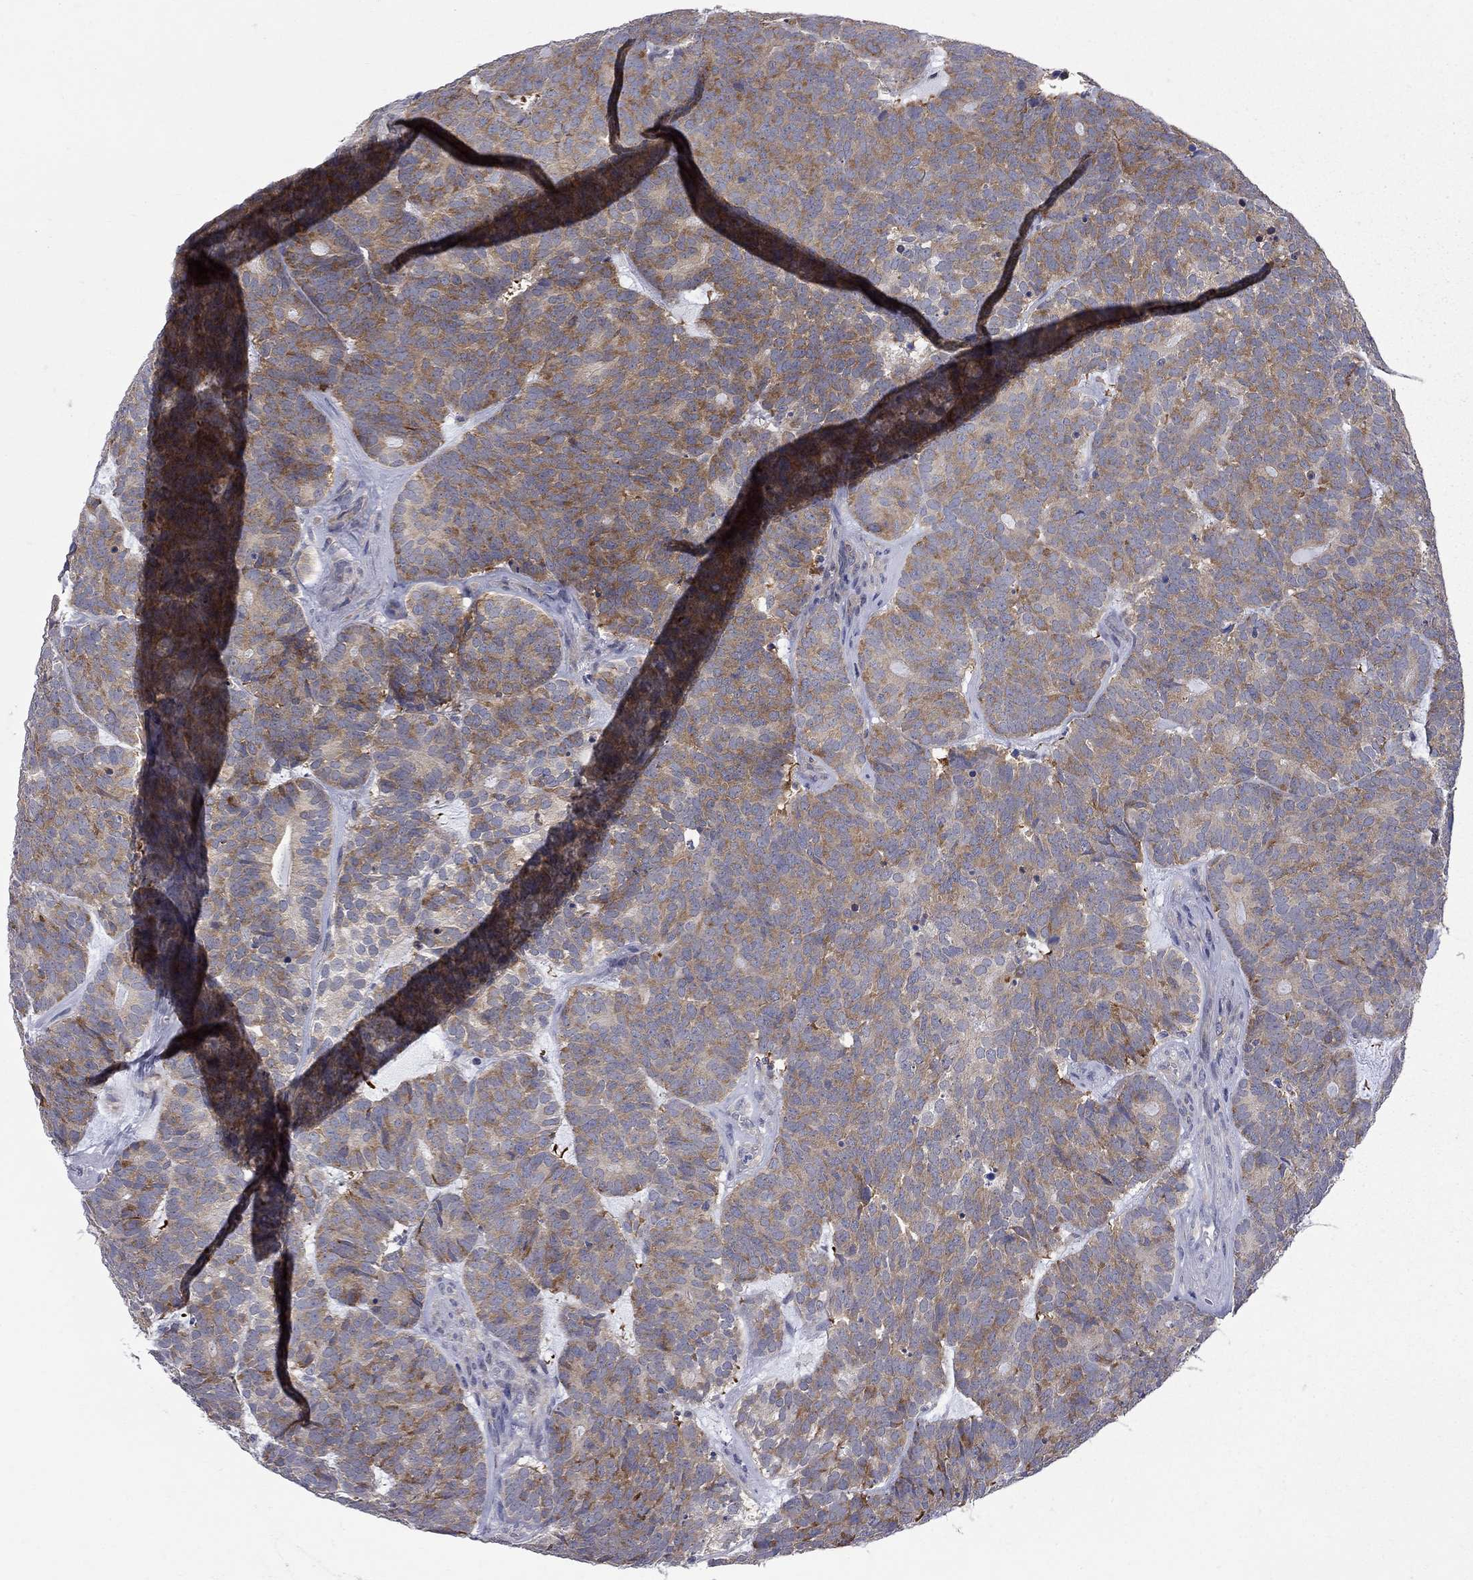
{"staining": {"intensity": "moderate", "quantity": "25%-75%", "location": "cytoplasmic/membranous"}, "tissue": "head and neck cancer", "cell_type": "Tumor cells", "image_type": "cancer", "snomed": [{"axis": "morphology", "description": "Adenocarcinoma, NOS"}, {"axis": "topography", "description": "Head-Neck"}], "caption": "This photomicrograph reveals IHC staining of adenocarcinoma (head and neck), with medium moderate cytoplasmic/membranous expression in approximately 25%-75% of tumor cells.", "gene": "GALNT8", "patient": {"sex": "female", "age": 81}}